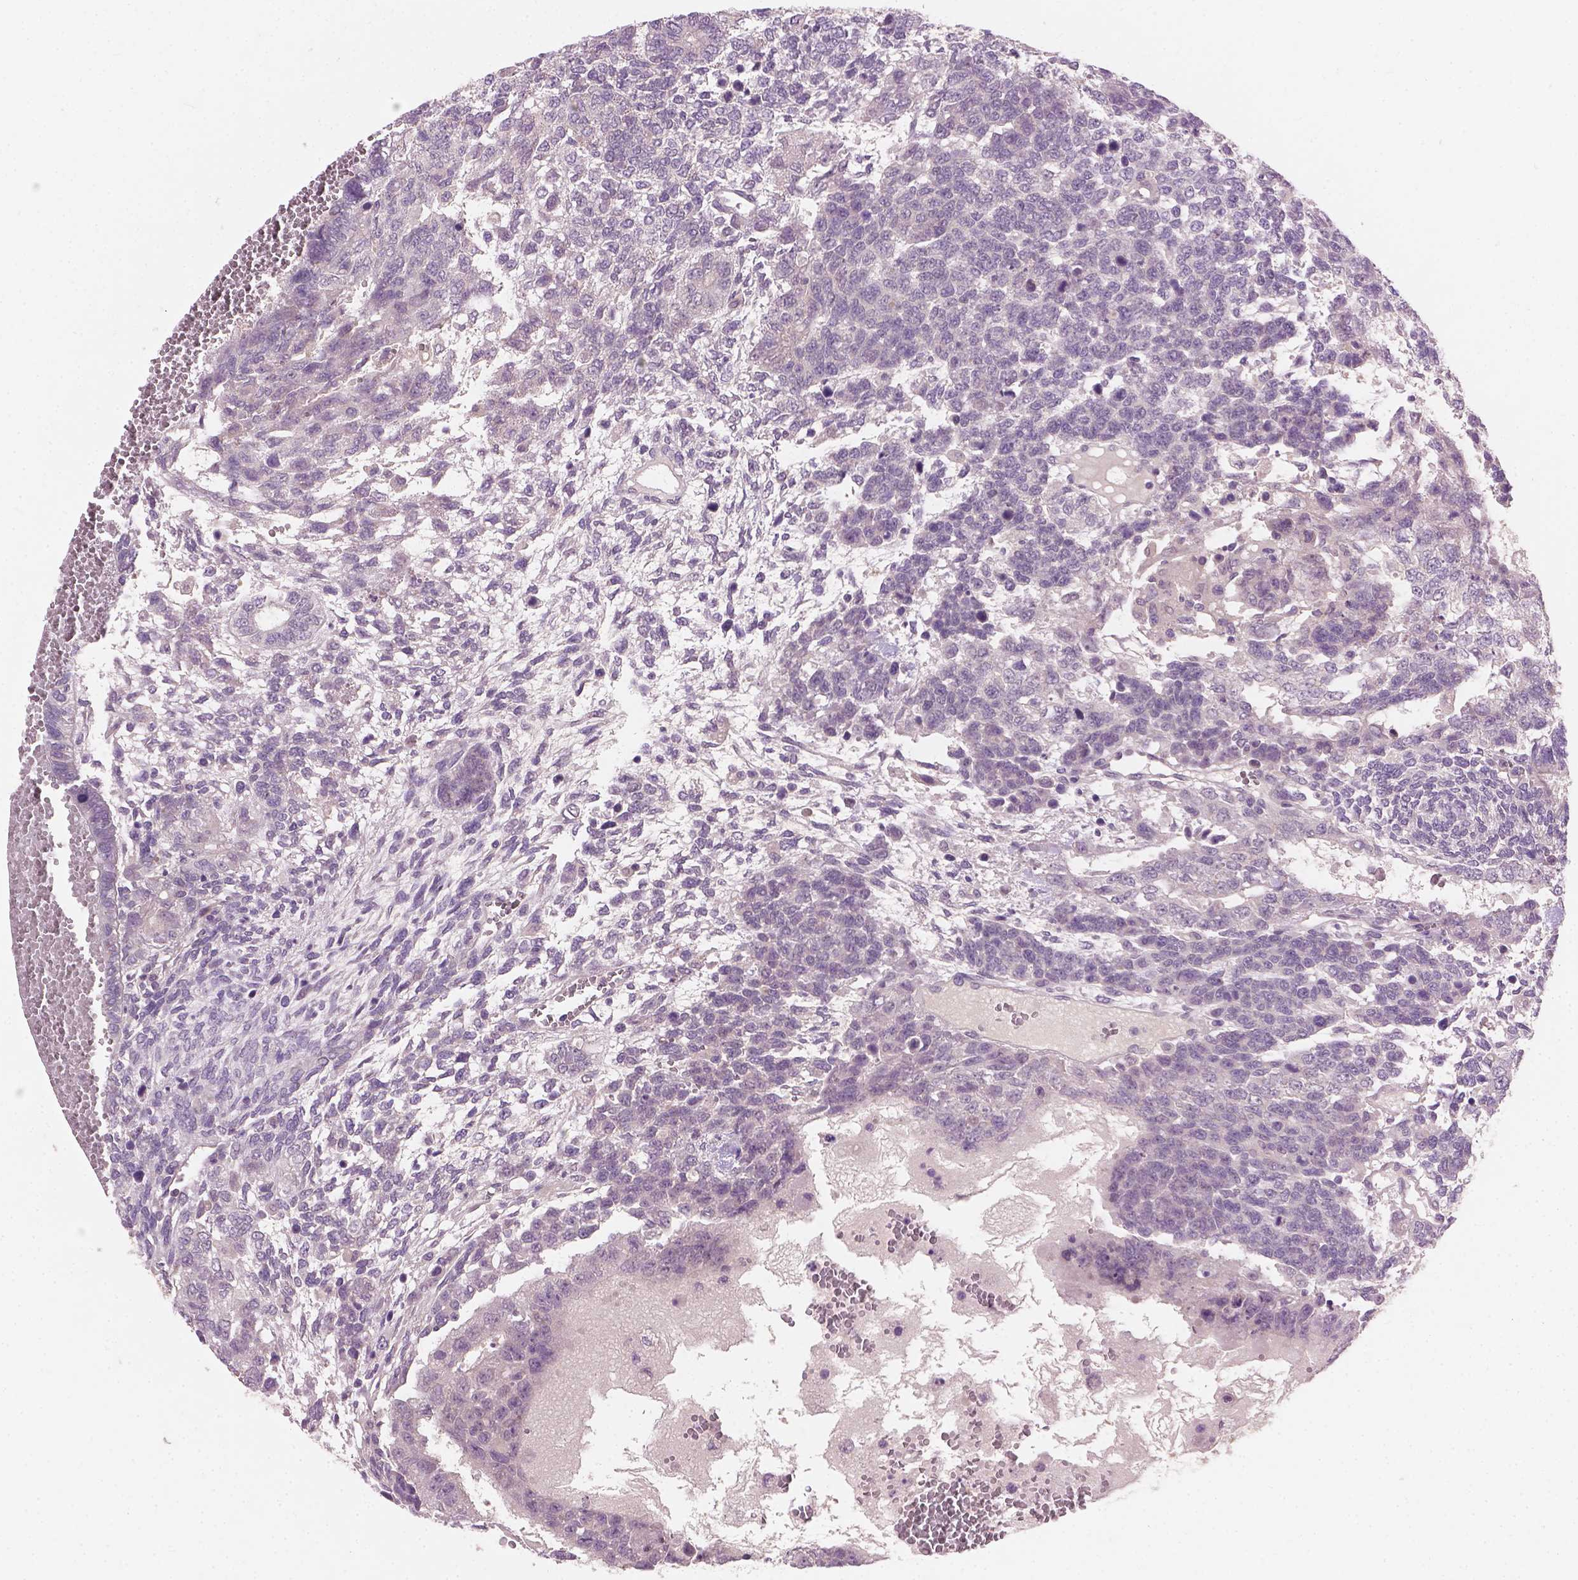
{"staining": {"intensity": "negative", "quantity": "none", "location": "none"}, "tissue": "testis cancer", "cell_type": "Tumor cells", "image_type": "cancer", "snomed": [{"axis": "morphology", "description": "Normal tissue, NOS"}, {"axis": "morphology", "description": "Carcinoma, Embryonal, NOS"}, {"axis": "topography", "description": "Testis"}, {"axis": "topography", "description": "Epididymis"}], "caption": "Tumor cells are negative for brown protein staining in testis cancer. Brightfield microscopy of immunohistochemistry stained with DAB (brown) and hematoxylin (blue), captured at high magnification.", "gene": "KRT17", "patient": {"sex": "male", "age": 23}}